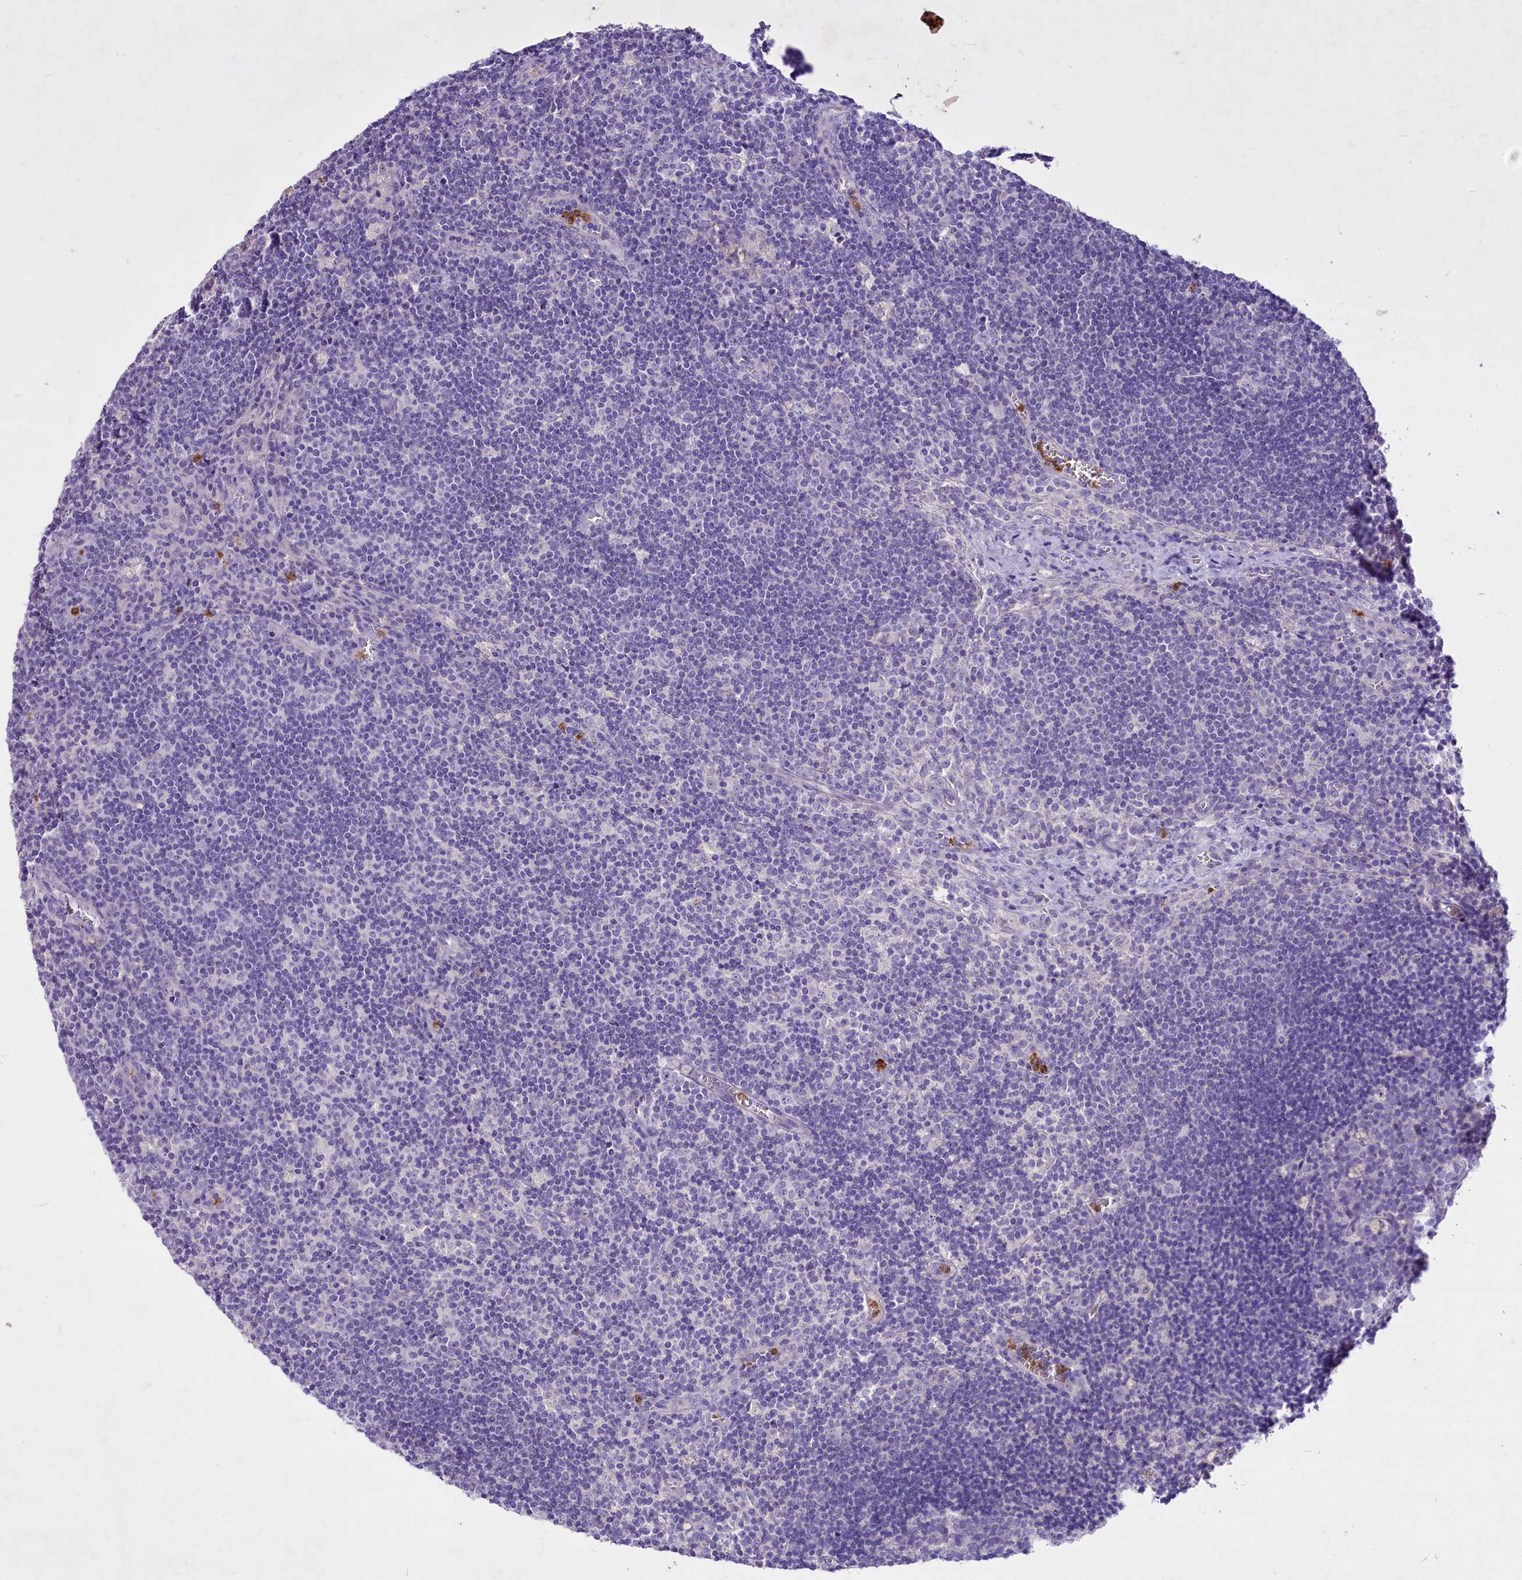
{"staining": {"intensity": "negative", "quantity": "none", "location": "none"}, "tissue": "lymph node", "cell_type": "Germinal center cells", "image_type": "normal", "snomed": [{"axis": "morphology", "description": "Normal tissue, NOS"}, {"axis": "topography", "description": "Lymph node"}], "caption": "This photomicrograph is of normal lymph node stained with IHC to label a protein in brown with the nuclei are counter-stained blue. There is no positivity in germinal center cells. The staining was performed using DAB (3,3'-diaminobenzidine) to visualize the protein expression in brown, while the nuclei were stained in blue with hematoxylin (Magnification: 20x).", "gene": "FAM209B", "patient": {"sex": "male", "age": 58}}